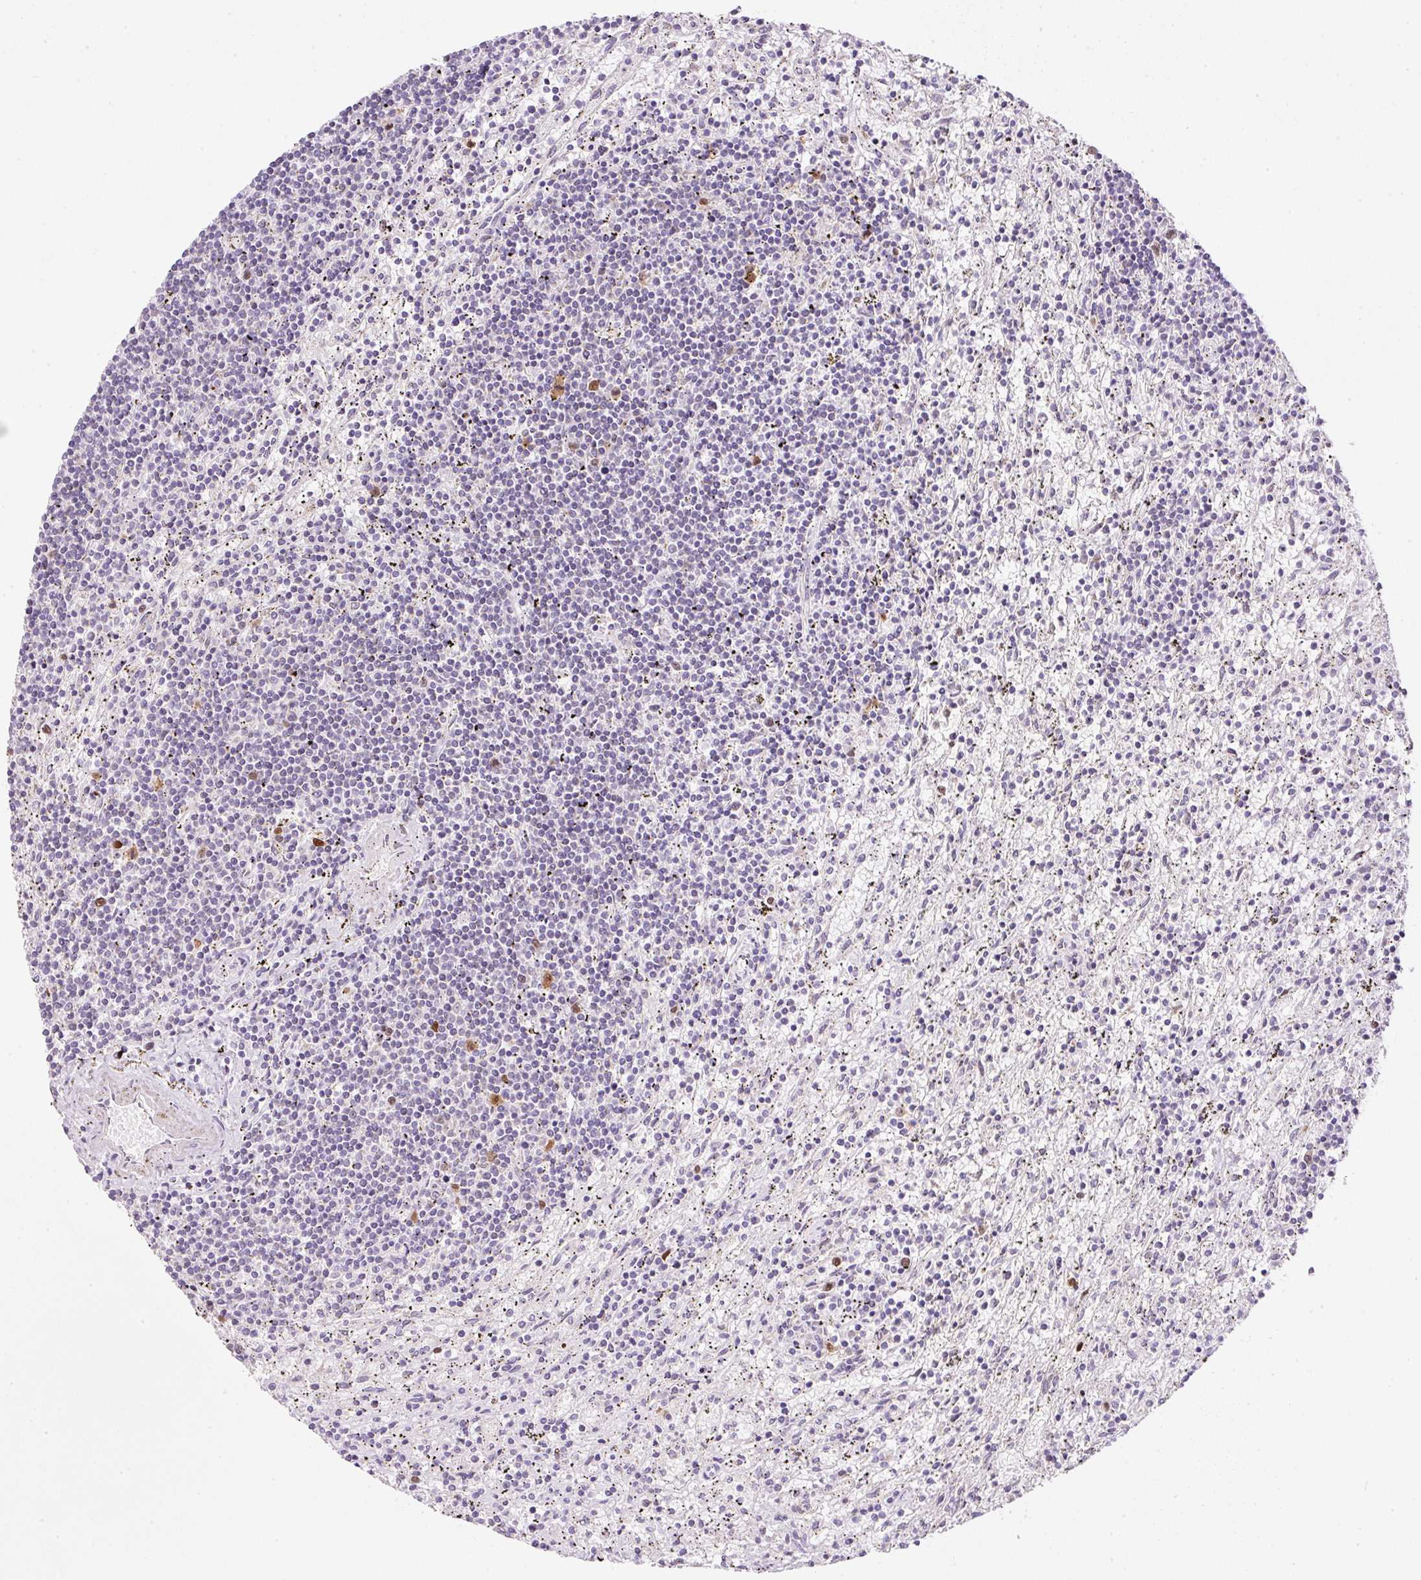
{"staining": {"intensity": "negative", "quantity": "none", "location": "none"}, "tissue": "lymphoma", "cell_type": "Tumor cells", "image_type": "cancer", "snomed": [{"axis": "morphology", "description": "Malignant lymphoma, non-Hodgkin's type, Low grade"}, {"axis": "topography", "description": "Spleen"}], "caption": "This is an immunohistochemistry (IHC) histopathology image of lymphoma. There is no staining in tumor cells.", "gene": "KPNA2", "patient": {"sex": "male", "age": 76}}